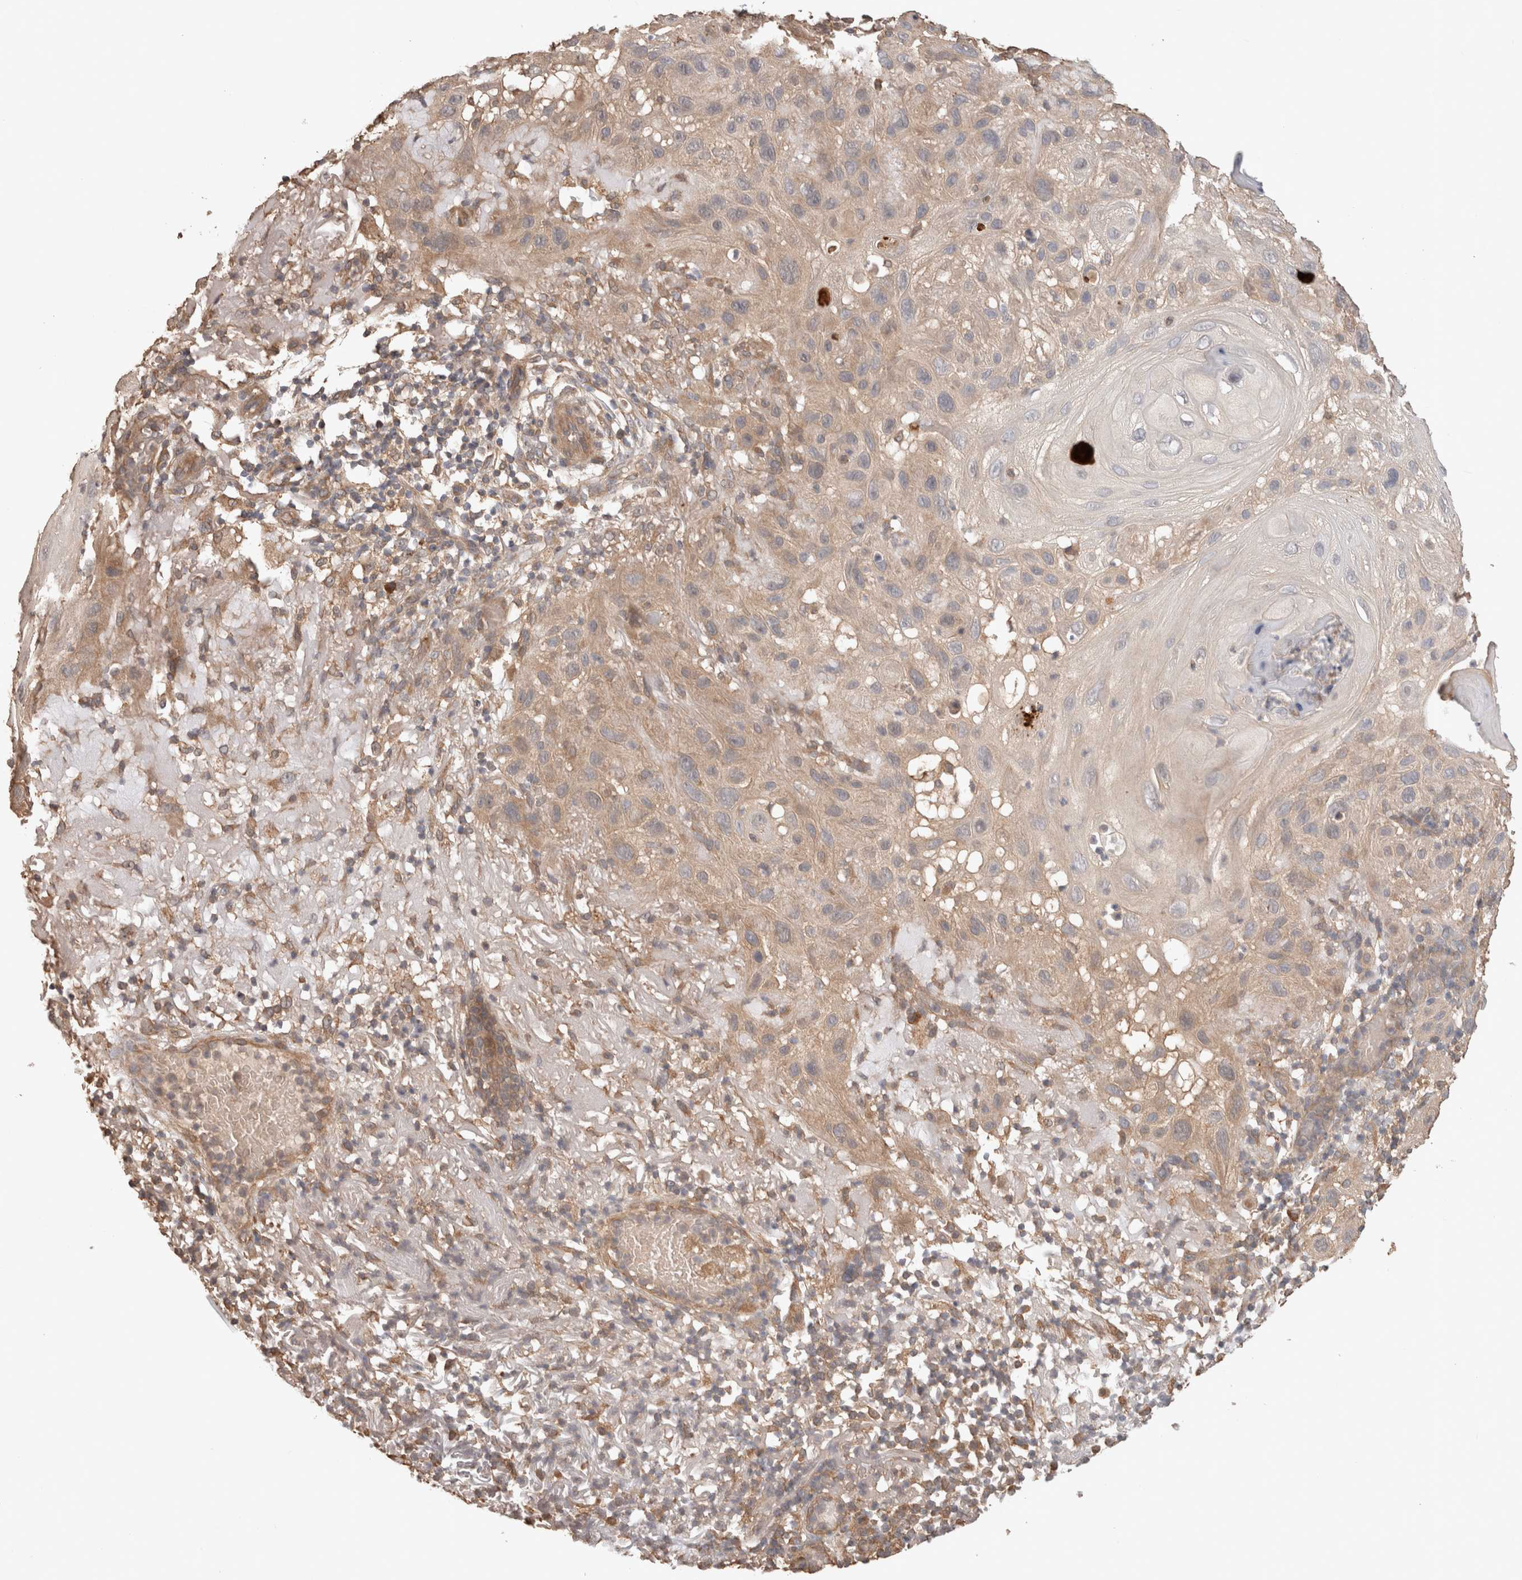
{"staining": {"intensity": "weak", "quantity": "25%-75%", "location": "cytoplasmic/membranous"}, "tissue": "skin cancer", "cell_type": "Tumor cells", "image_type": "cancer", "snomed": [{"axis": "morphology", "description": "Squamous cell carcinoma, NOS"}, {"axis": "topography", "description": "Skin"}], "caption": "Skin cancer (squamous cell carcinoma) tissue exhibits weak cytoplasmic/membranous expression in about 25%-75% of tumor cells", "gene": "HROB", "patient": {"sex": "female", "age": 96}}